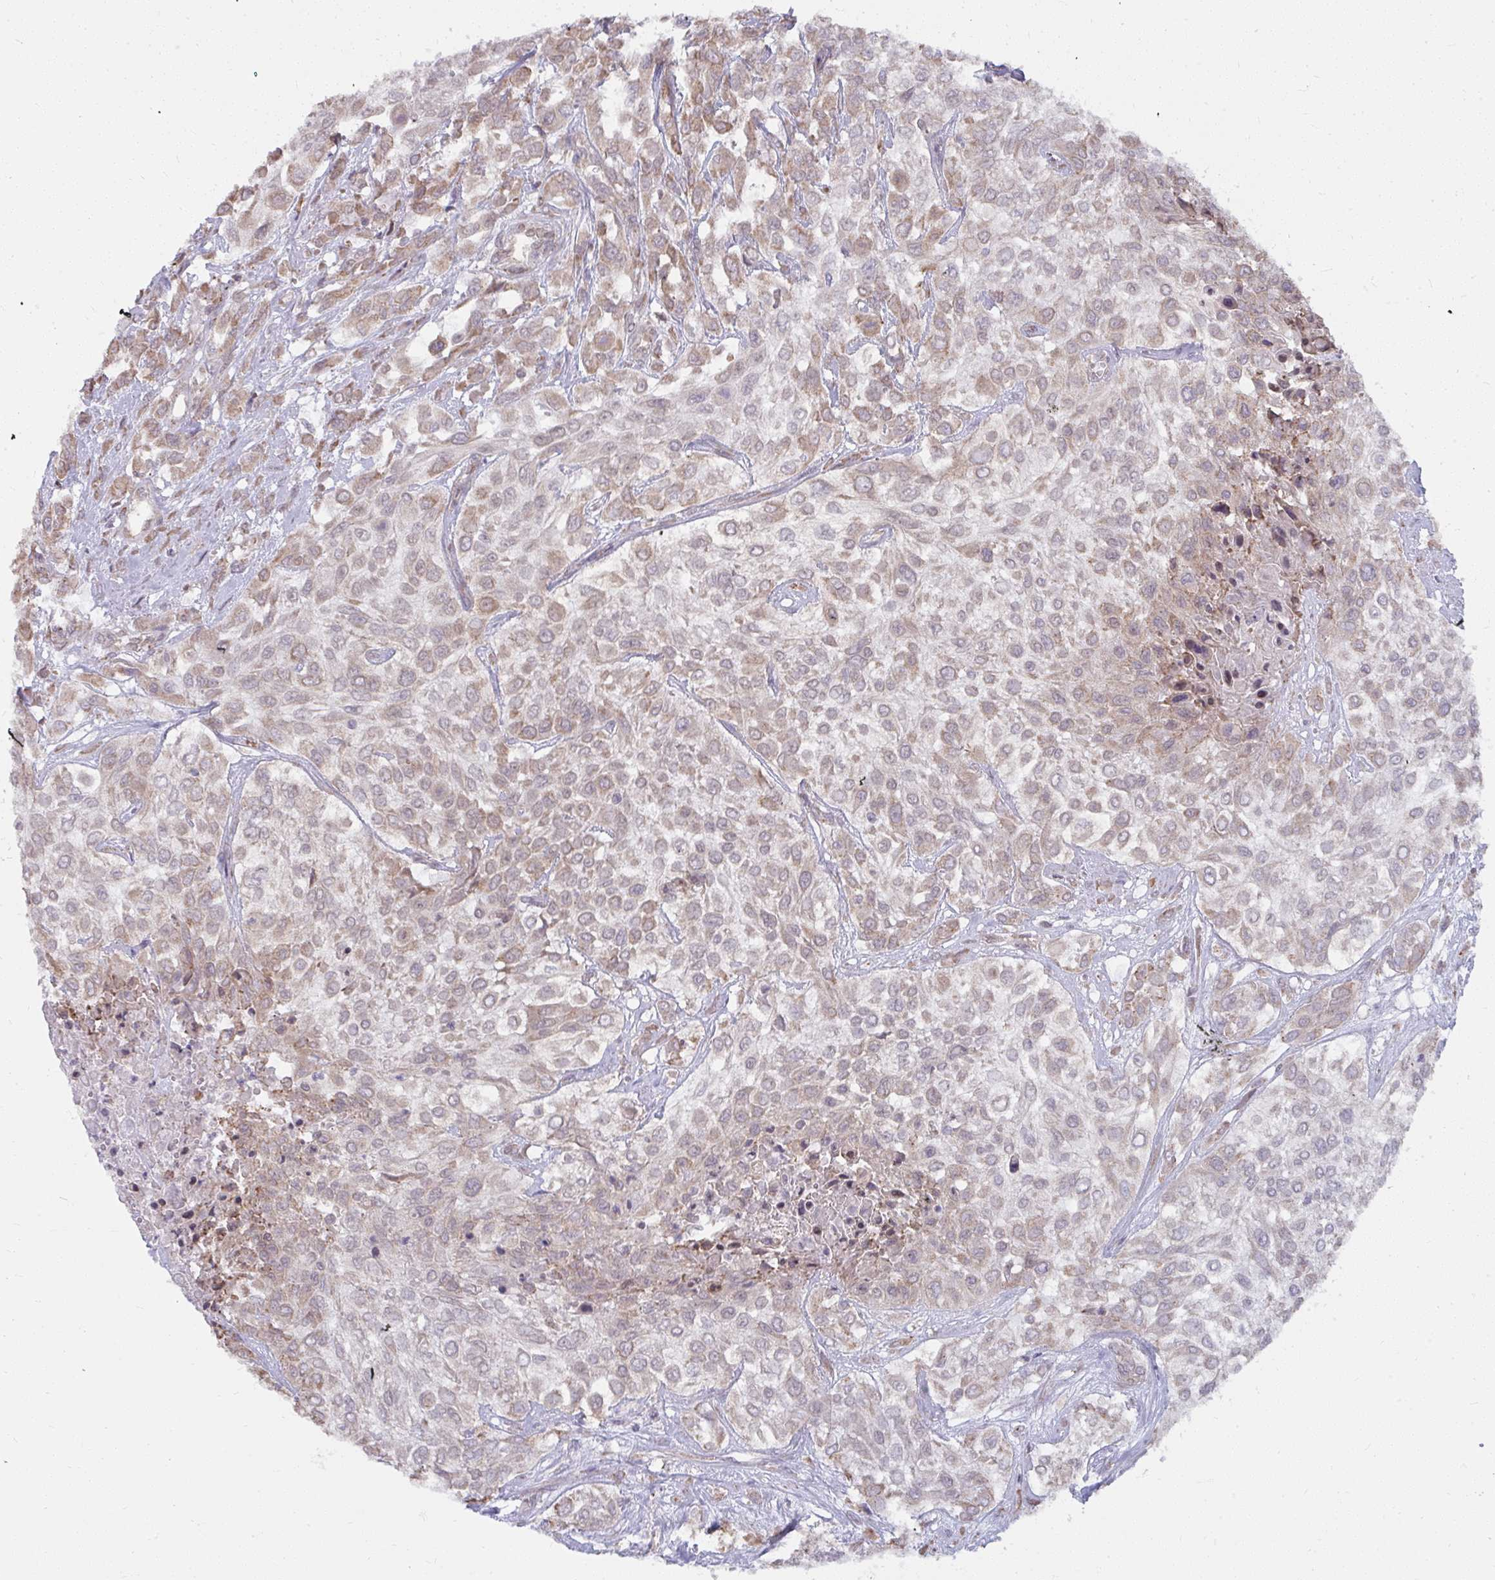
{"staining": {"intensity": "weak", "quantity": ">75%", "location": "cytoplasmic/membranous"}, "tissue": "urothelial cancer", "cell_type": "Tumor cells", "image_type": "cancer", "snomed": [{"axis": "morphology", "description": "Urothelial carcinoma, High grade"}, {"axis": "topography", "description": "Urinary bladder"}], "caption": "A brown stain labels weak cytoplasmic/membranous staining of a protein in urothelial cancer tumor cells.", "gene": "NMNAT1", "patient": {"sex": "male", "age": 57}}